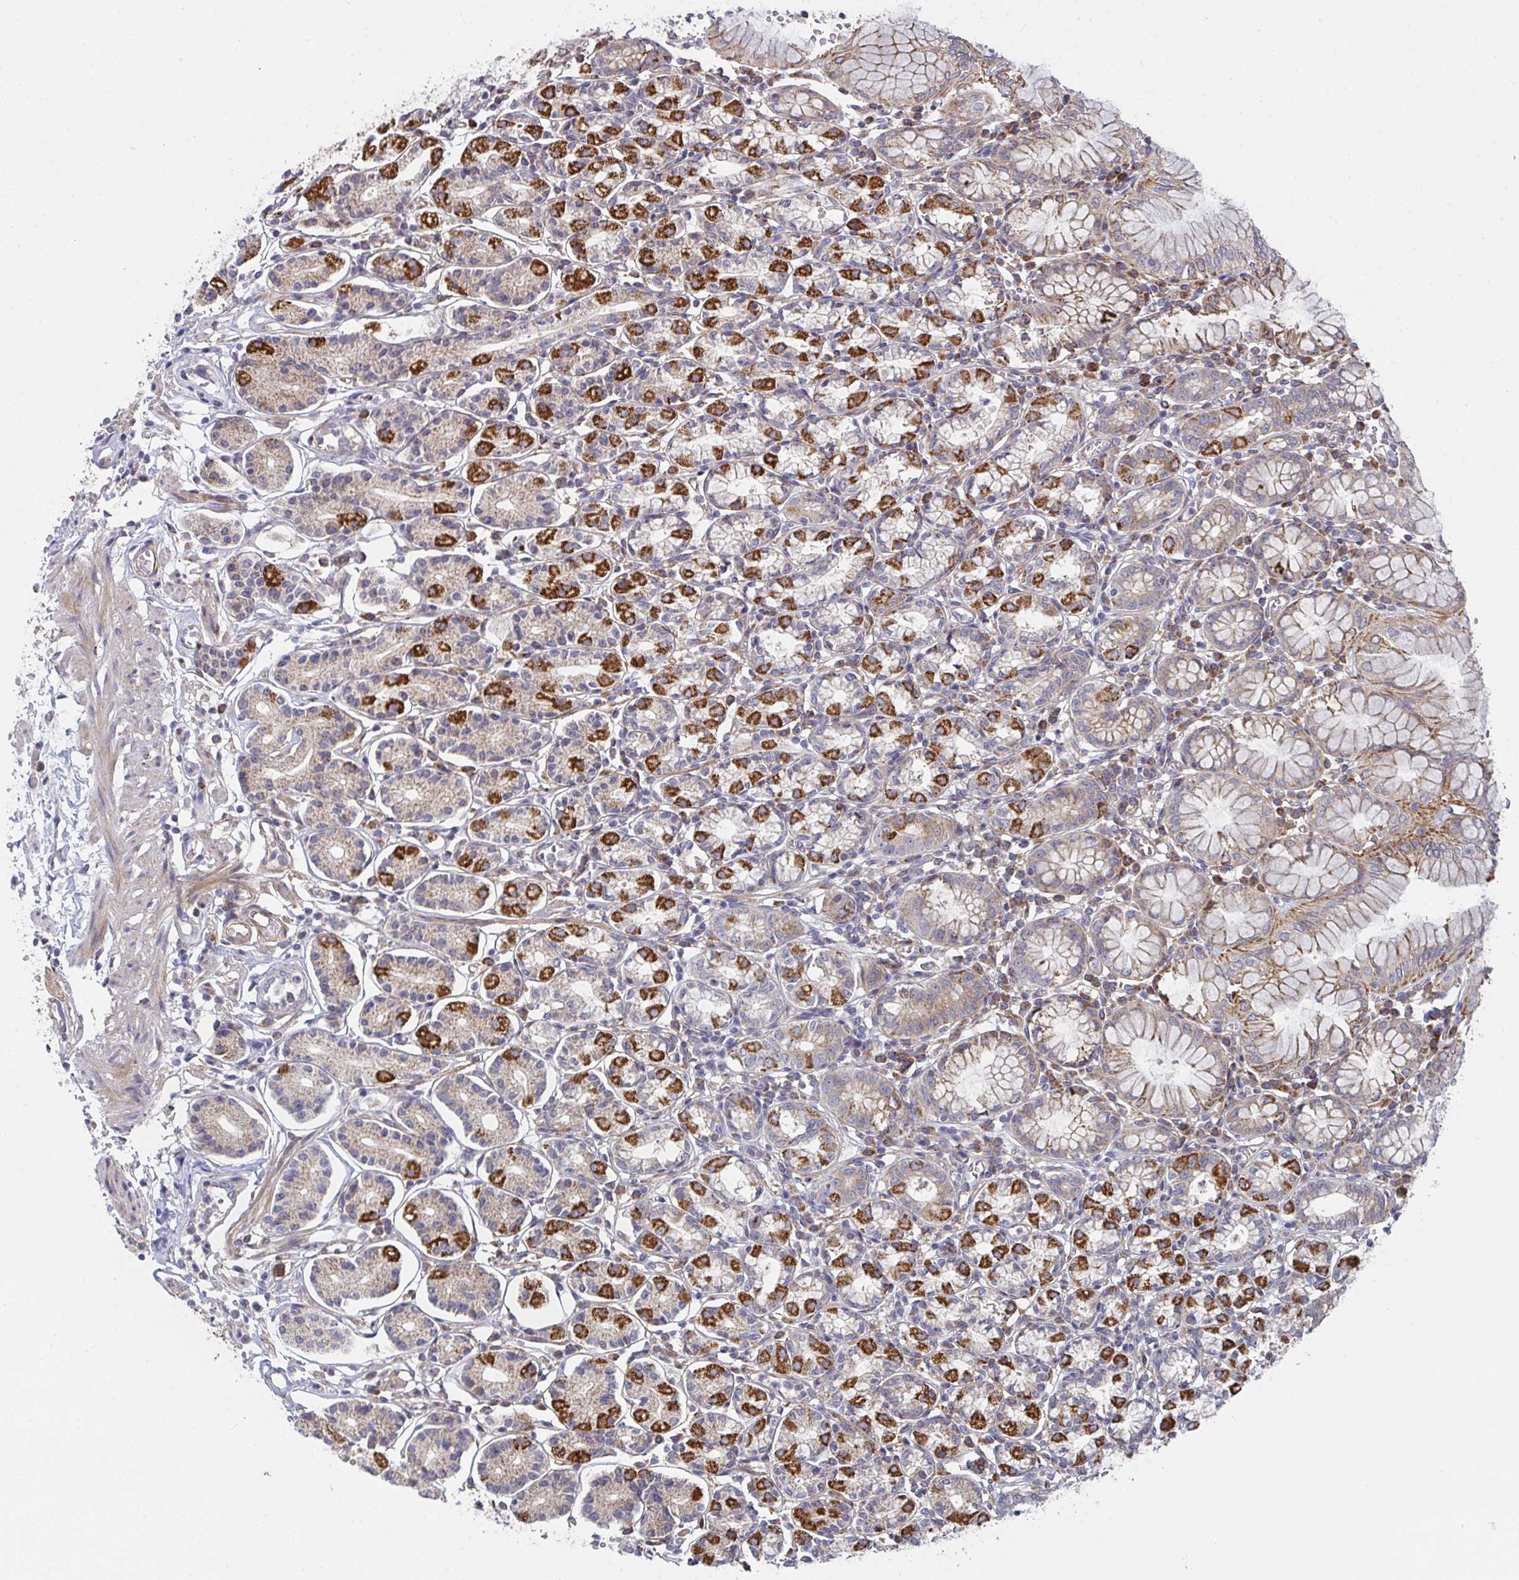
{"staining": {"intensity": "strong", "quantity": ">75%", "location": "cytoplasmic/membranous"}, "tissue": "stomach", "cell_type": "Glandular cells", "image_type": "normal", "snomed": [{"axis": "morphology", "description": "Normal tissue, NOS"}, {"axis": "topography", "description": "Stomach"}], "caption": "Immunohistochemistry micrograph of unremarkable stomach stained for a protein (brown), which demonstrates high levels of strong cytoplasmic/membranous positivity in about >75% of glandular cells.", "gene": "RHEBL1", "patient": {"sex": "female", "age": 62}}